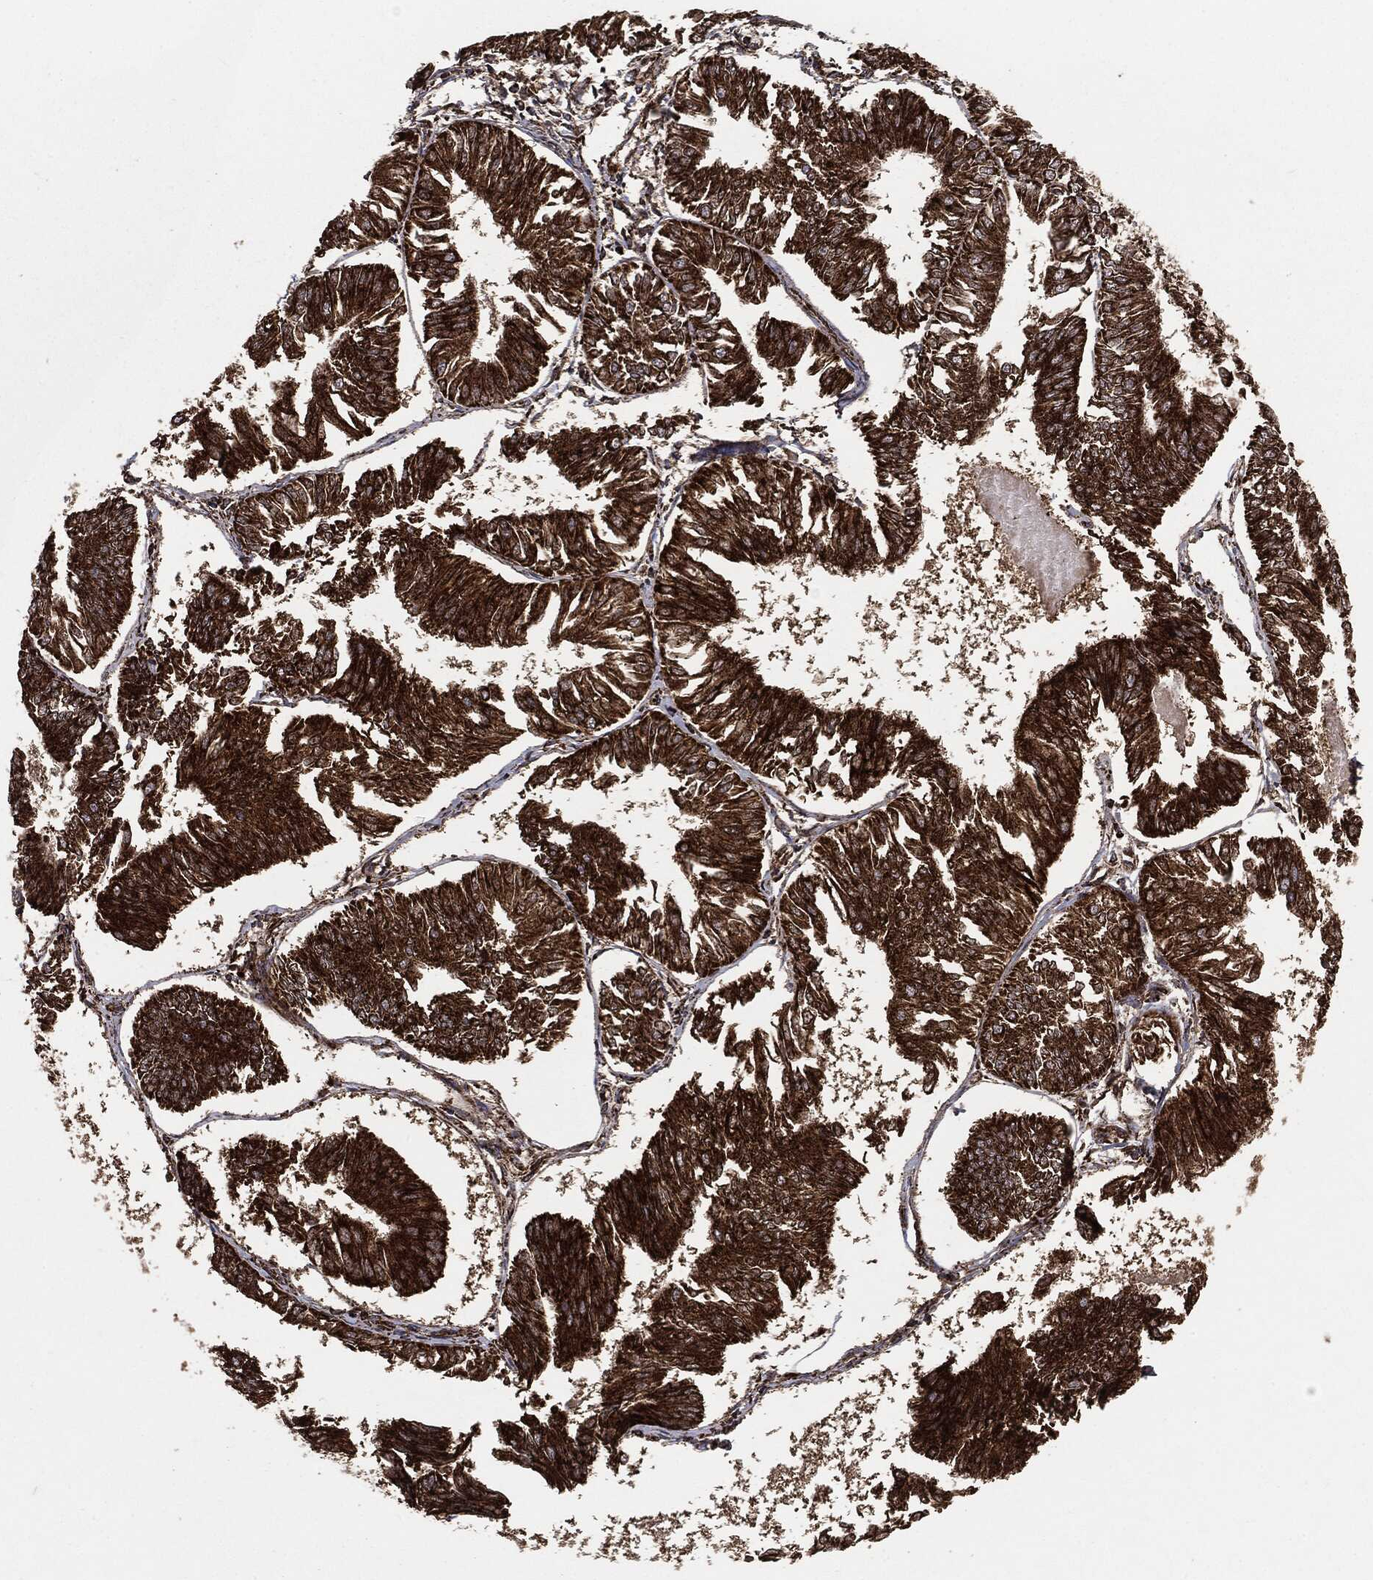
{"staining": {"intensity": "strong", "quantity": ">75%", "location": "cytoplasmic/membranous"}, "tissue": "endometrial cancer", "cell_type": "Tumor cells", "image_type": "cancer", "snomed": [{"axis": "morphology", "description": "Adenocarcinoma, NOS"}, {"axis": "topography", "description": "Endometrium"}], "caption": "Tumor cells exhibit high levels of strong cytoplasmic/membranous staining in about >75% of cells in adenocarcinoma (endometrial). Using DAB (brown) and hematoxylin (blue) stains, captured at high magnification using brightfield microscopy.", "gene": "MAP2K1", "patient": {"sex": "female", "age": 58}}